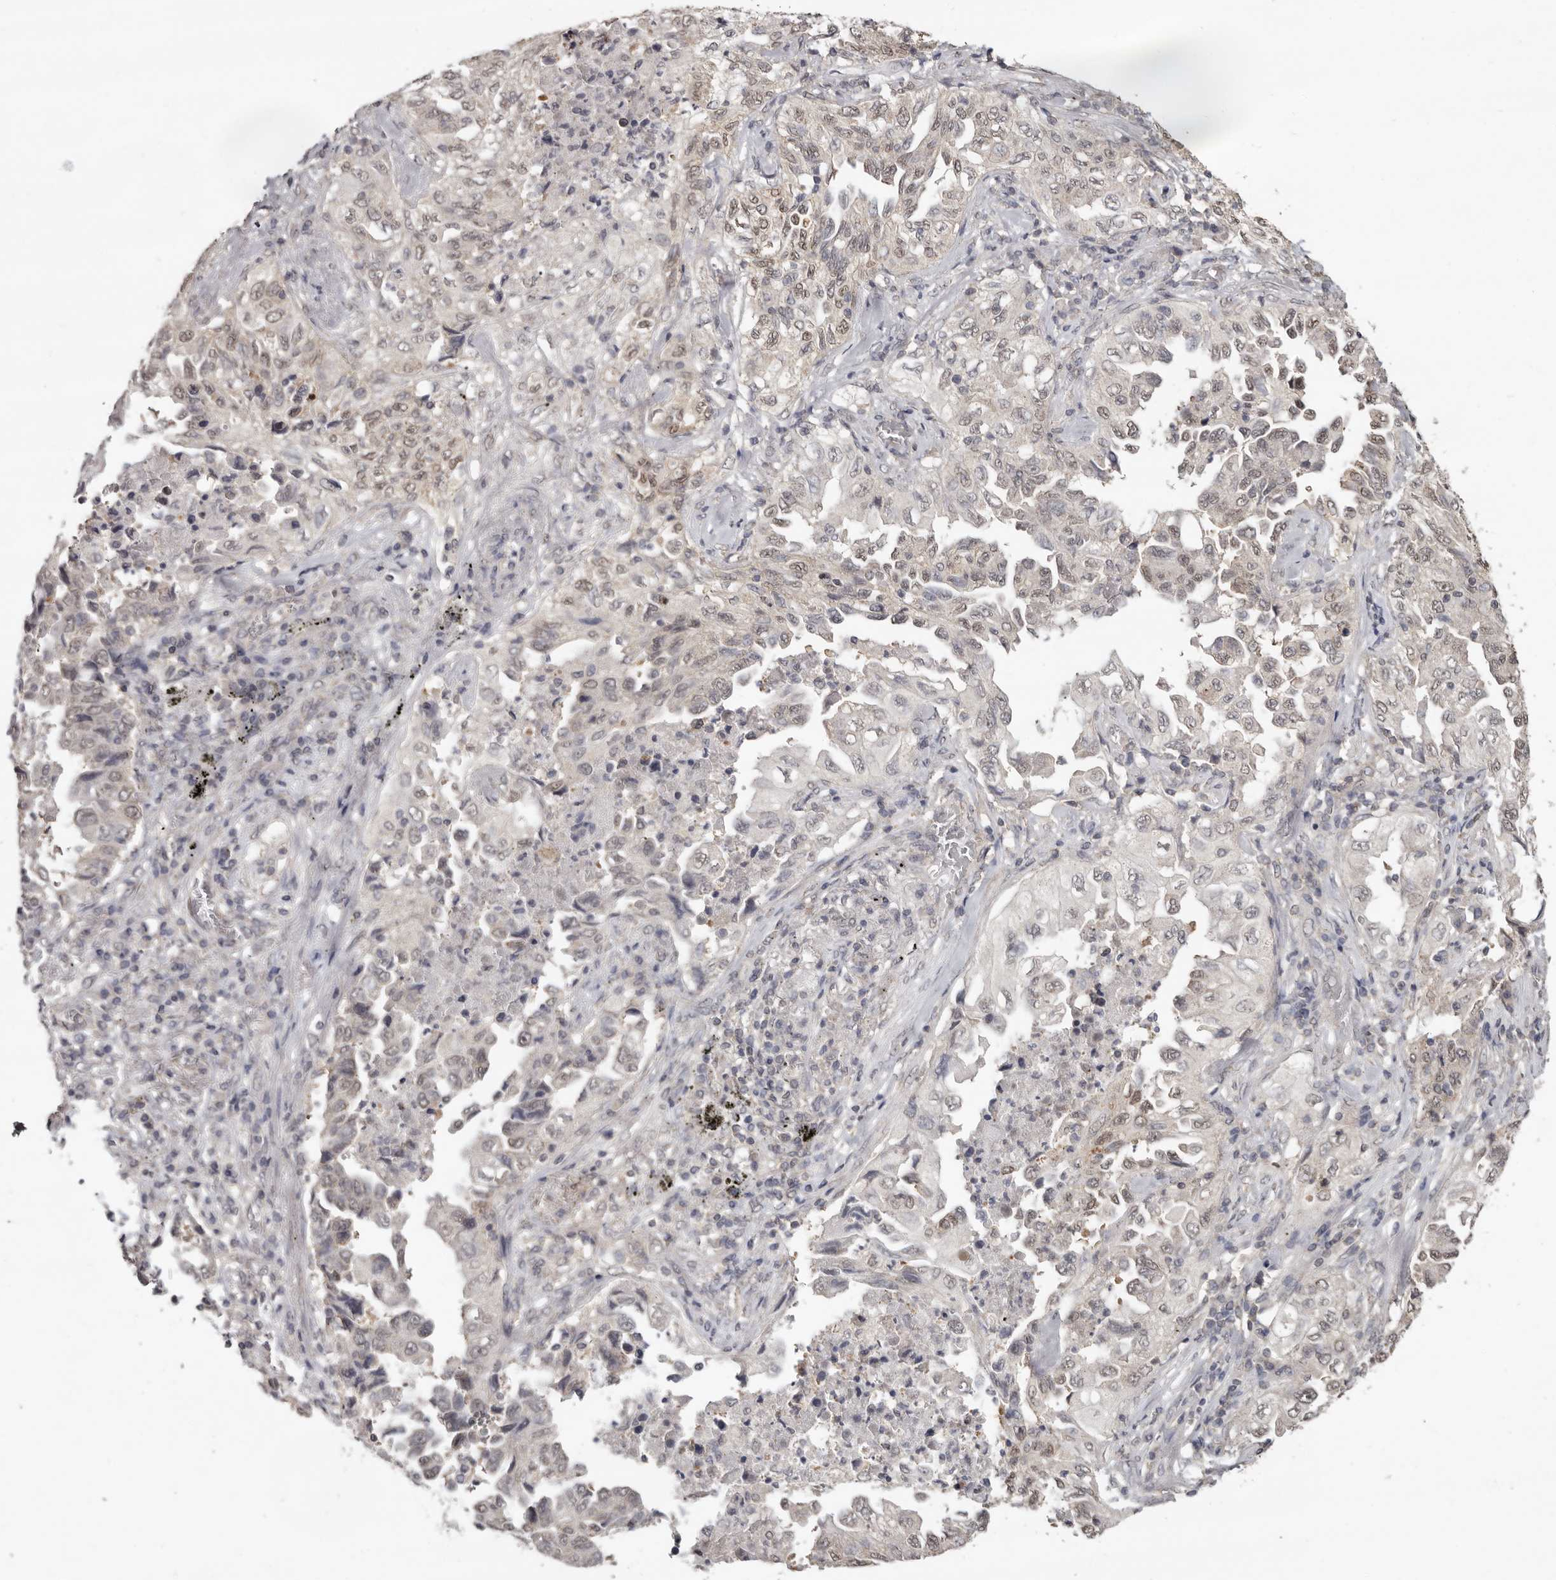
{"staining": {"intensity": "weak", "quantity": ">75%", "location": "nuclear"}, "tissue": "lung cancer", "cell_type": "Tumor cells", "image_type": "cancer", "snomed": [{"axis": "morphology", "description": "Adenocarcinoma, NOS"}, {"axis": "topography", "description": "Lung"}], "caption": "Immunohistochemical staining of adenocarcinoma (lung) demonstrates low levels of weak nuclear positivity in about >75% of tumor cells.", "gene": "LINGO2", "patient": {"sex": "female", "age": 51}}